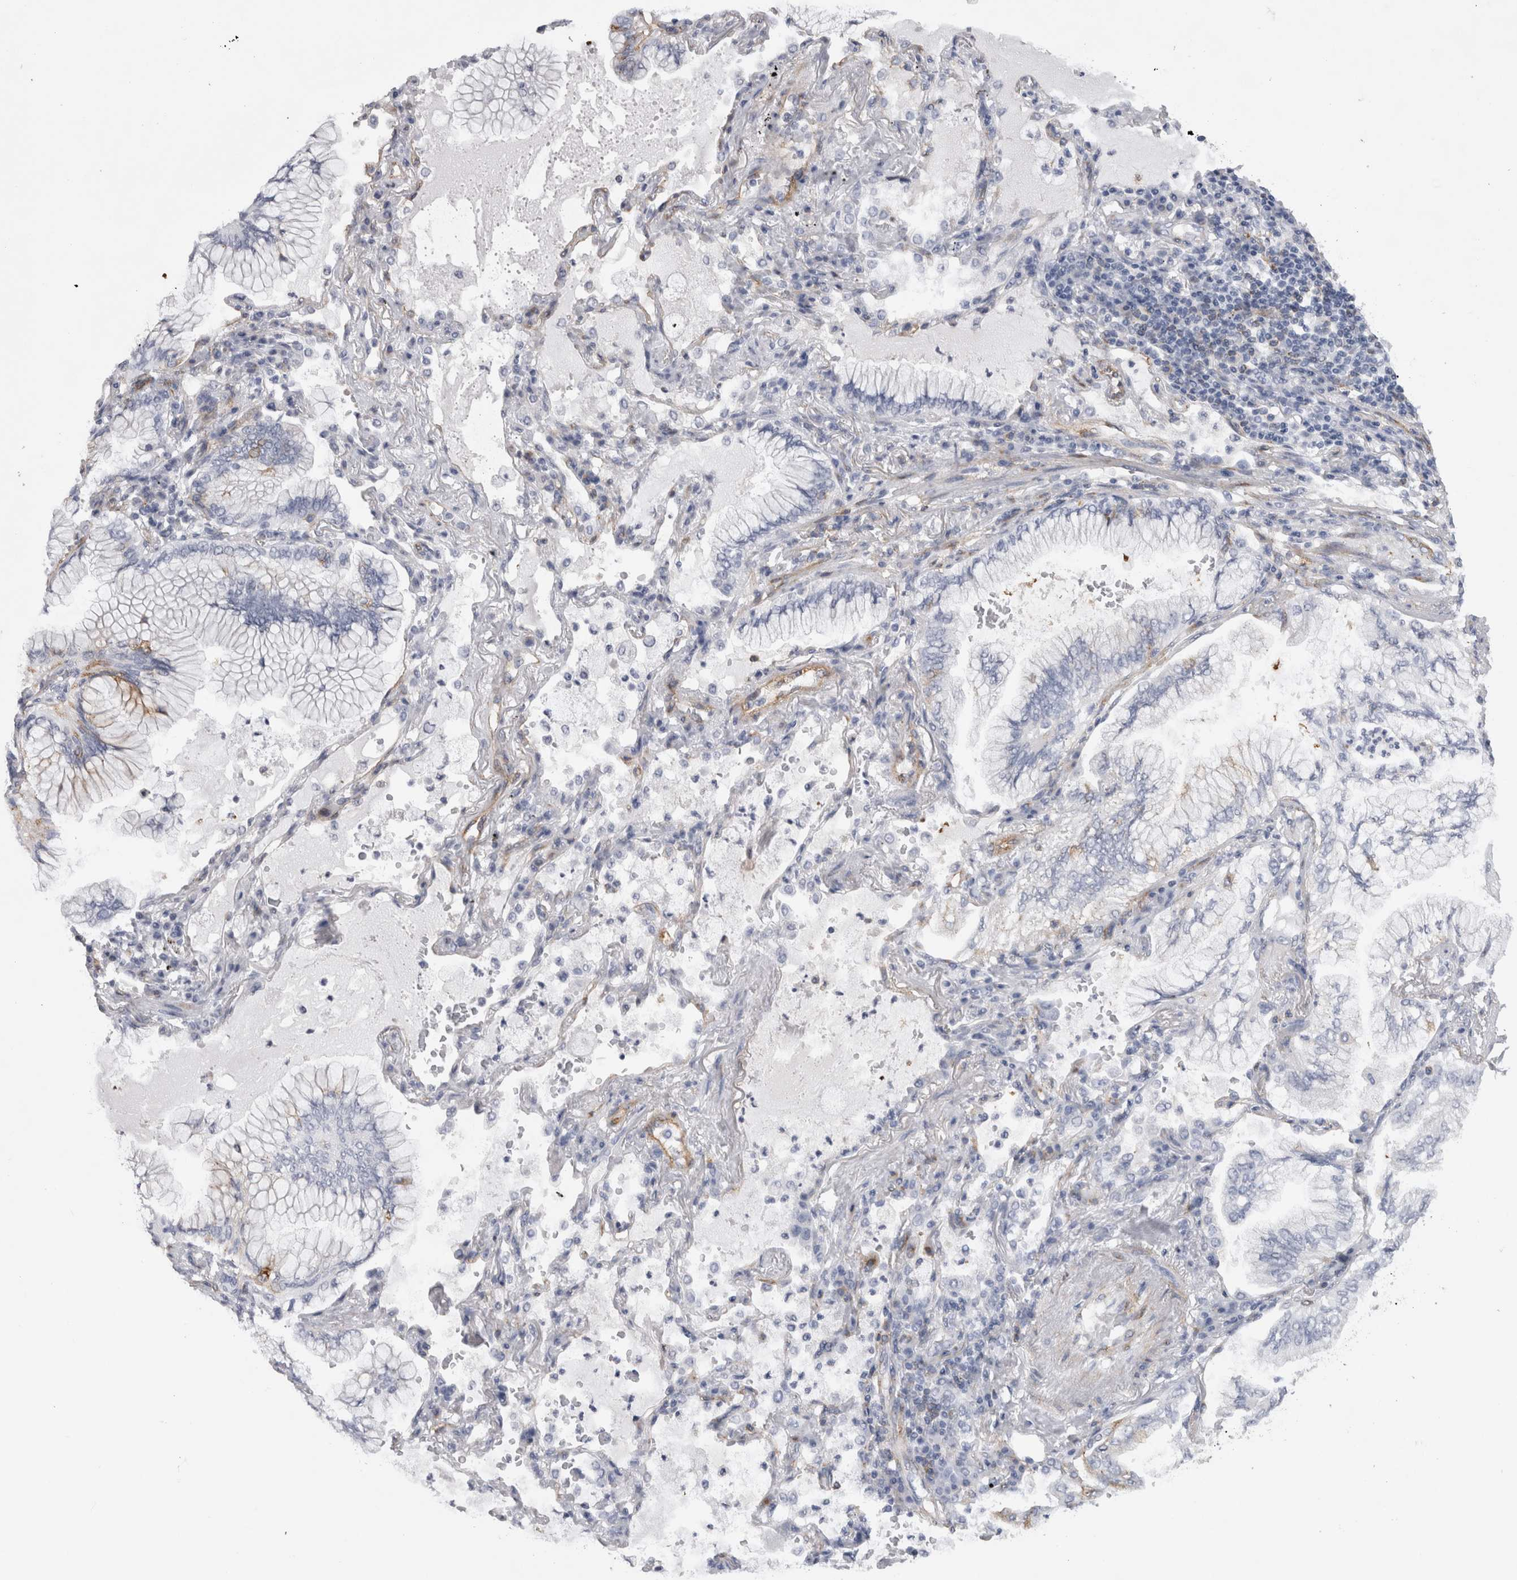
{"staining": {"intensity": "moderate", "quantity": "25%-75%", "location": "cytoplasmic/membranous"}, "tissue": "lung cancer", "cell_type": "Tumor cells", "image_type": "cancer", "snomed": [{"axis": "morphology", "description": "Adenocarcinoma, NOS"}, {"axis": "topography", "description": "Lung"}], "caption": "Lung cancer stained with a protein marker displays moderate staining in tumor cells.", "gene": "ATXN3", "patient": {"sex": "female", "age": 70}}